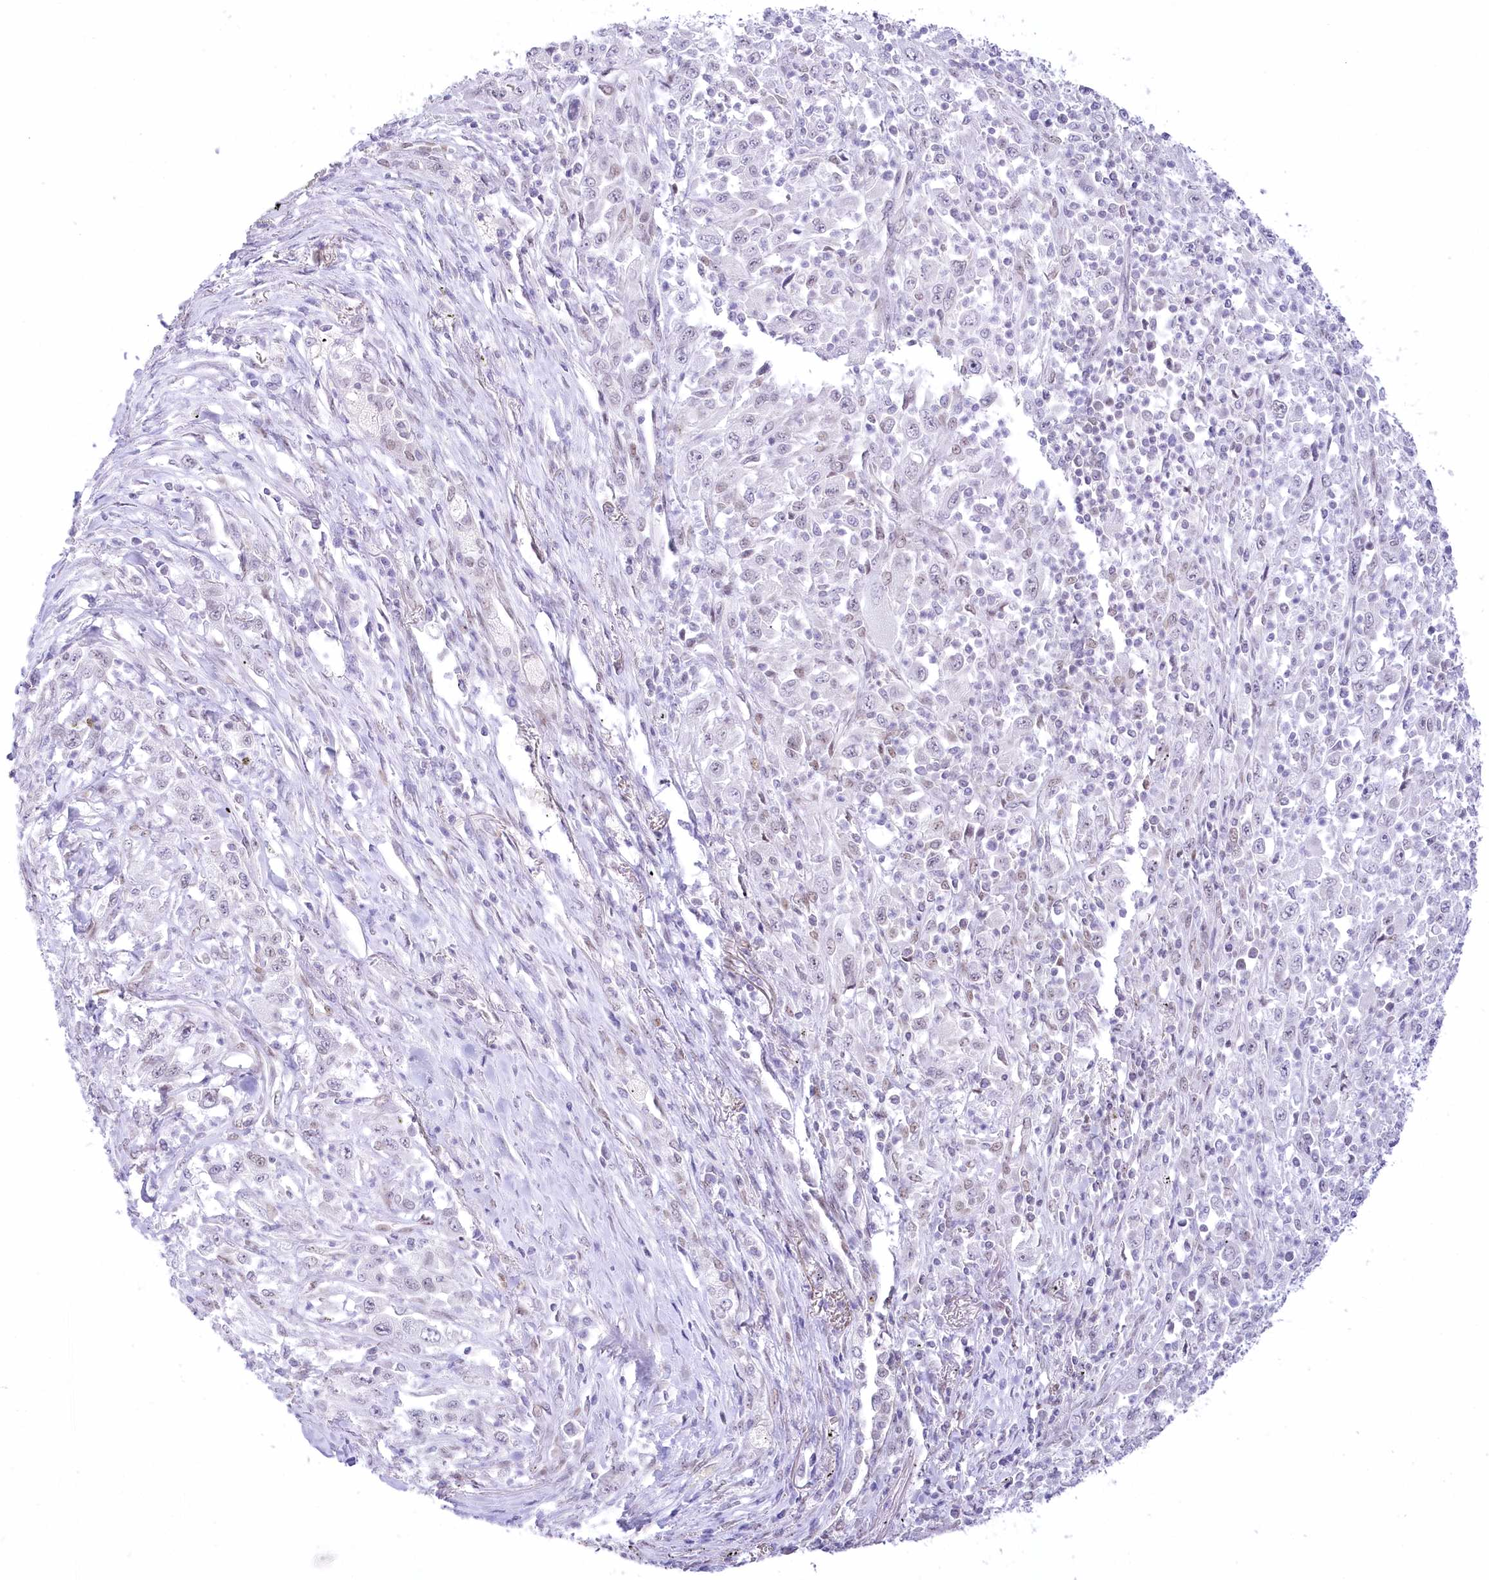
{"staining": {"intensity": "weak", "quantity": "25%-75%", "location": "nuclear"}, "tissue": "melanoma", "cell_type": "Tumor cells", "image_type": "cancer", "snomed": [{"axis": "morphology", "description": "Malignant melanoma, Metastatic site"}, {"axis": "topography", "description": "Skin"}], "caption": "A brown stain labels weak nuclear staining of a protein in human melanoma tumor cells.", "gene": "HNRNPA0", "patient": {"sex": "female", "age": 56}}